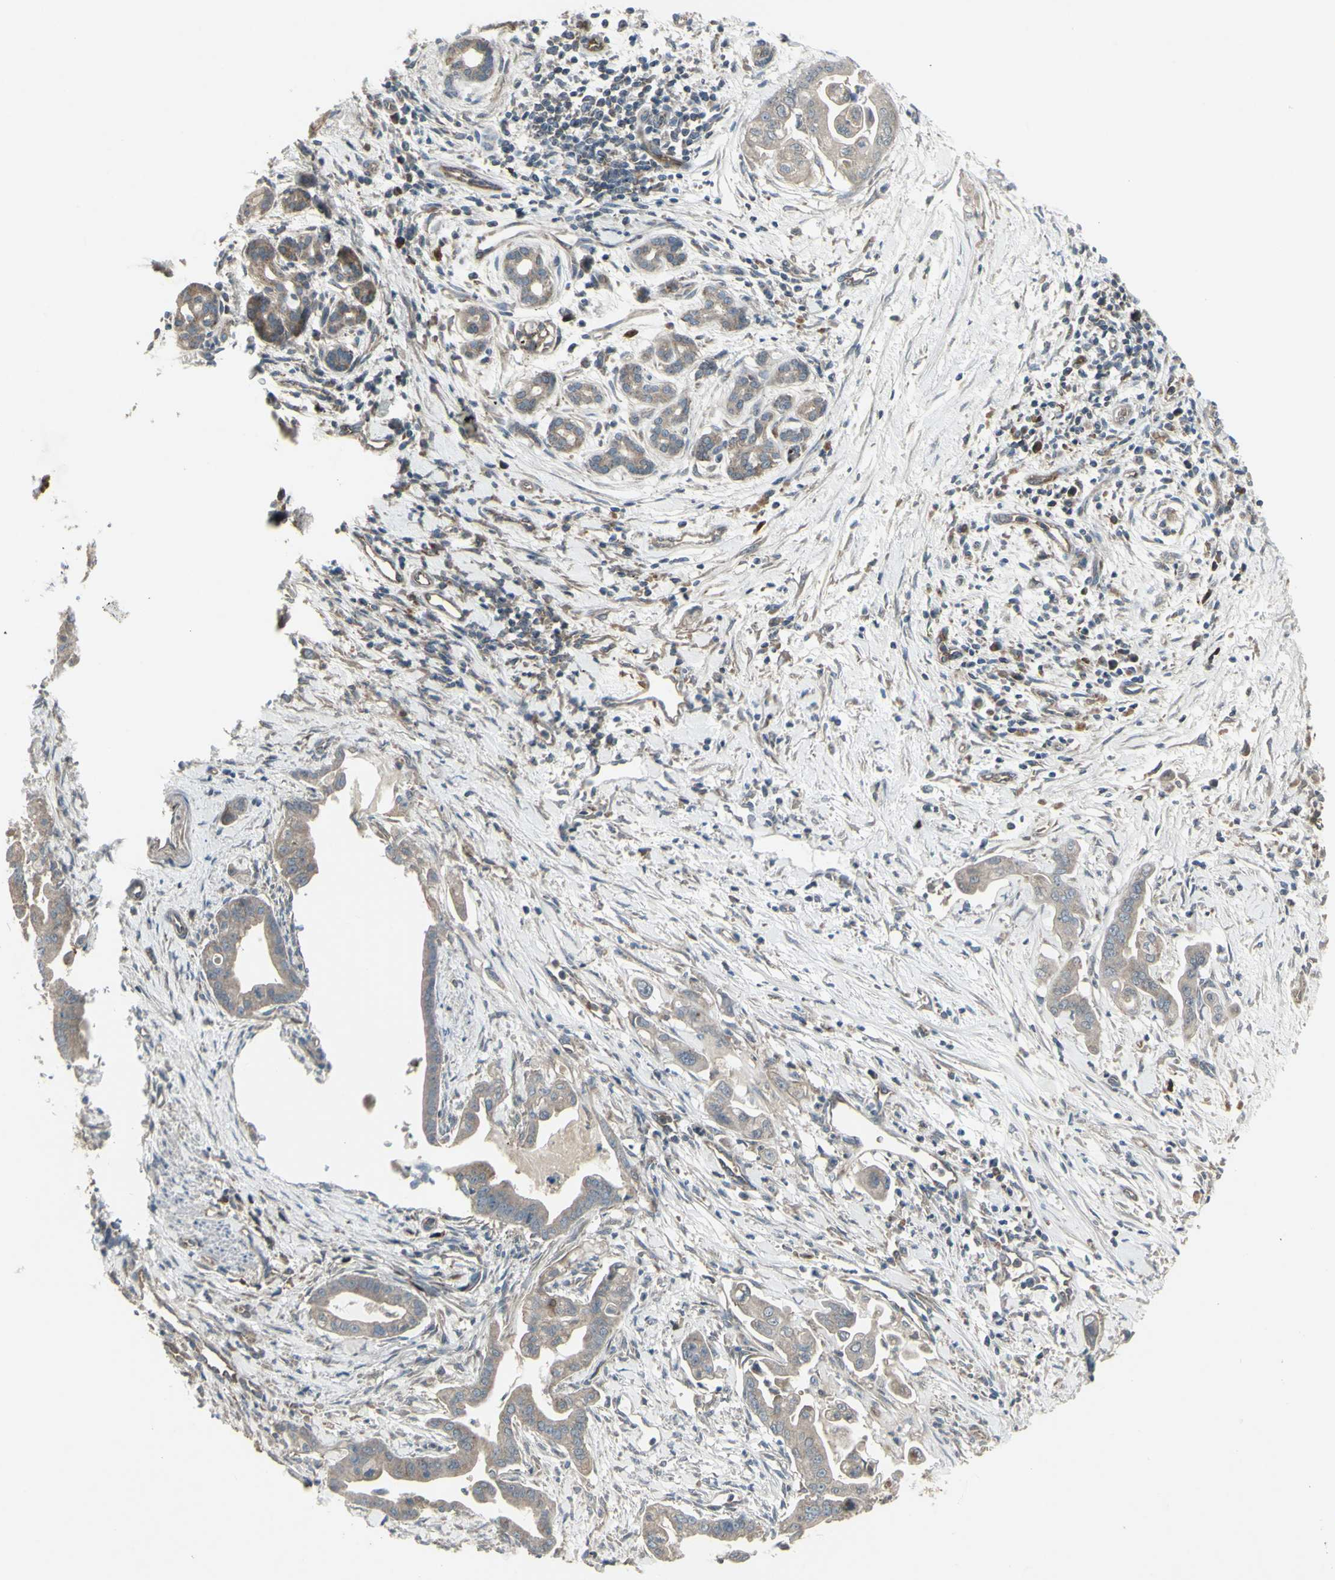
{"staining": {"intensity": "weak", "quantity": ">75%", "location": "cytoplasmic/membranous"}, "tissue": "pancreatic cancer", "cell_type": "Tumor cells", "image_type": "cancer", "snomed": [{"axis": "morphology", "description": "Adenocarcinoma, NOS"}, {"axis": "topography", "description": "Pancreas"}], "caption": "A low amount of weak cytoplasmic/membranous positivity is appreciated in about >75% of tumor cells in adenocarcinoma (pancreatic) tissue. (Stains: DAB (3,3'-diaminobenzidine) in brown, nuclei in blue, Microscopy: brightfield microscopy at high magnification).", "gene": "SHC1", "patient": {"sex": "female", "age": 75}}